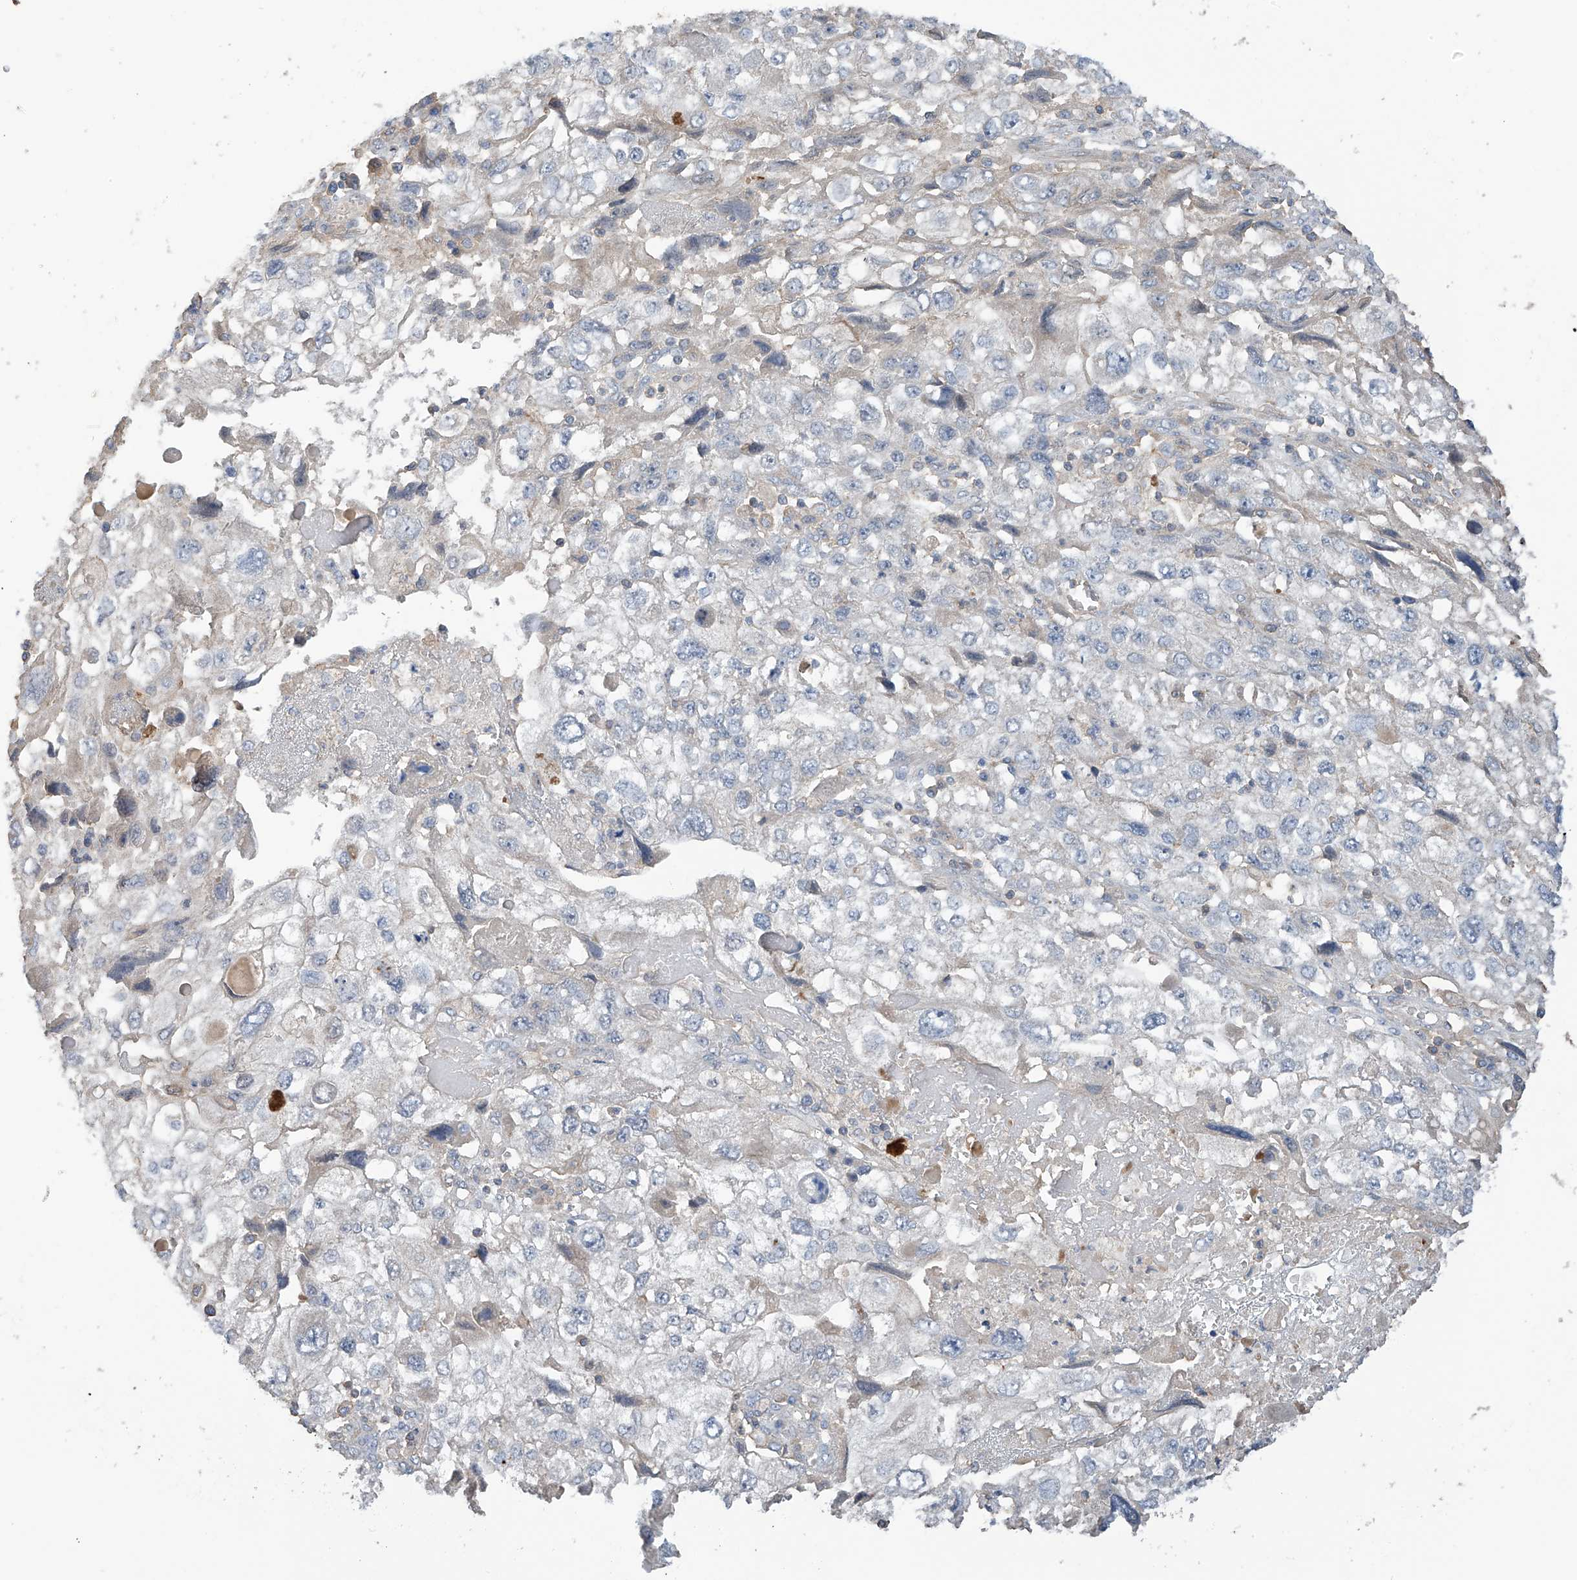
{"staining": {"intensity": "negative", "quantity": "none", "location": "none"}, "tissue": "endometrial cancer", "cell_type": "Tumor cells", "image_type": "cancer", "snomed": [{"axis": "morphology", "description": "Adenocarcinoma, NOS"}, {"axis": "topography", "description": "Endometrium"}], "caption": "The image reveals no staining of tumor cells in endometrial adenocarcinoma.", "gene": "SLFN14", "patient": {"sex": "female", "age": 49}}